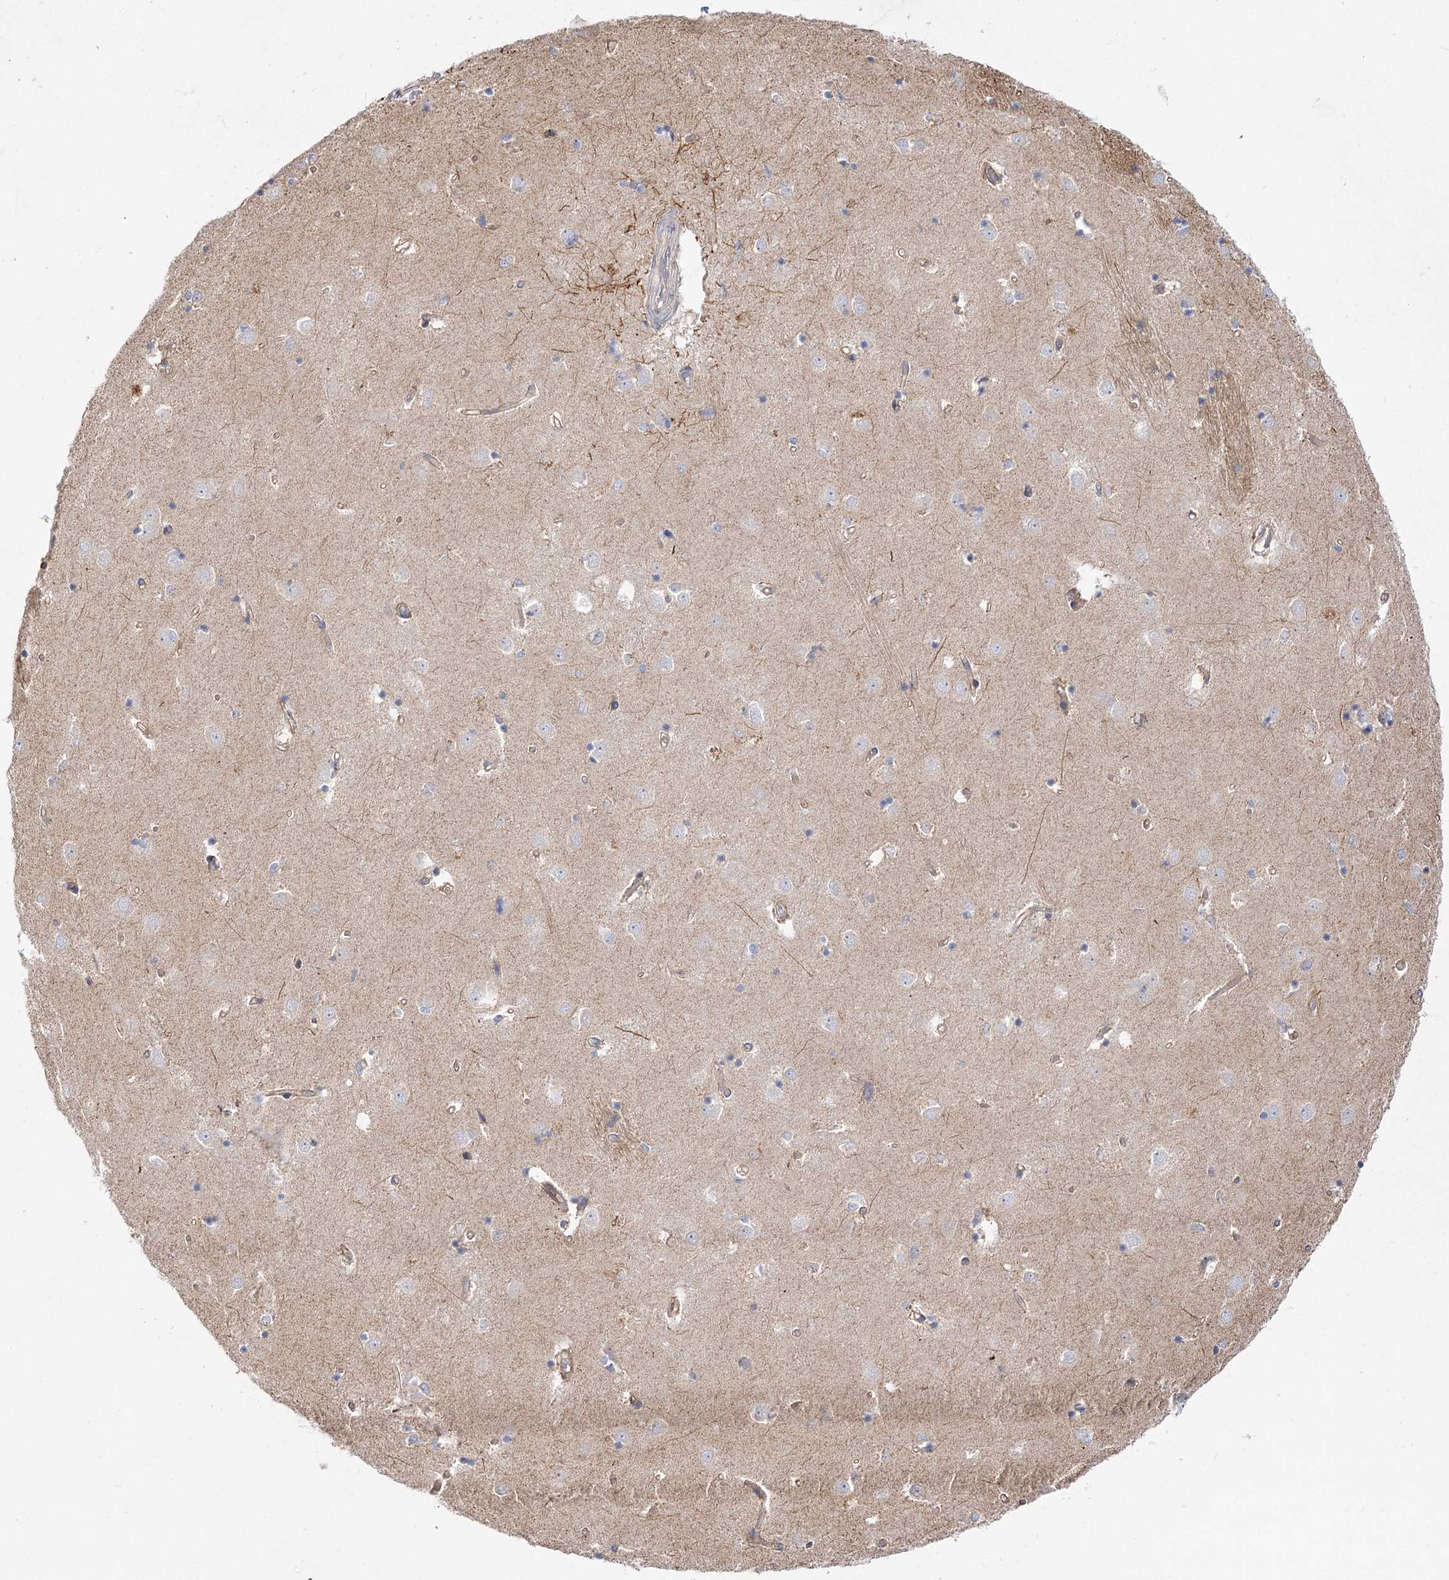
{"staining": {"intensity": "negative", "quantity": "none", "location": "none"}, "tissue": "caudate", "cell_type": "Glial cells", "image_type": "normal", "snomed": [{"axis": "morphology", "description": "Normal tissue, NOS"}, {"axis": "topography", "description": "Lateral ventricle wall"}], "caption": "DAB immunohistochemical staining of unremarkable human caudate exhibits no significant staining in glial cells. (Immunohistochemistry (ihc), brightfield microscopy, high magnification).", "gene": "ZFYVE16", "patient": {"sex": "male", "age": 45}}